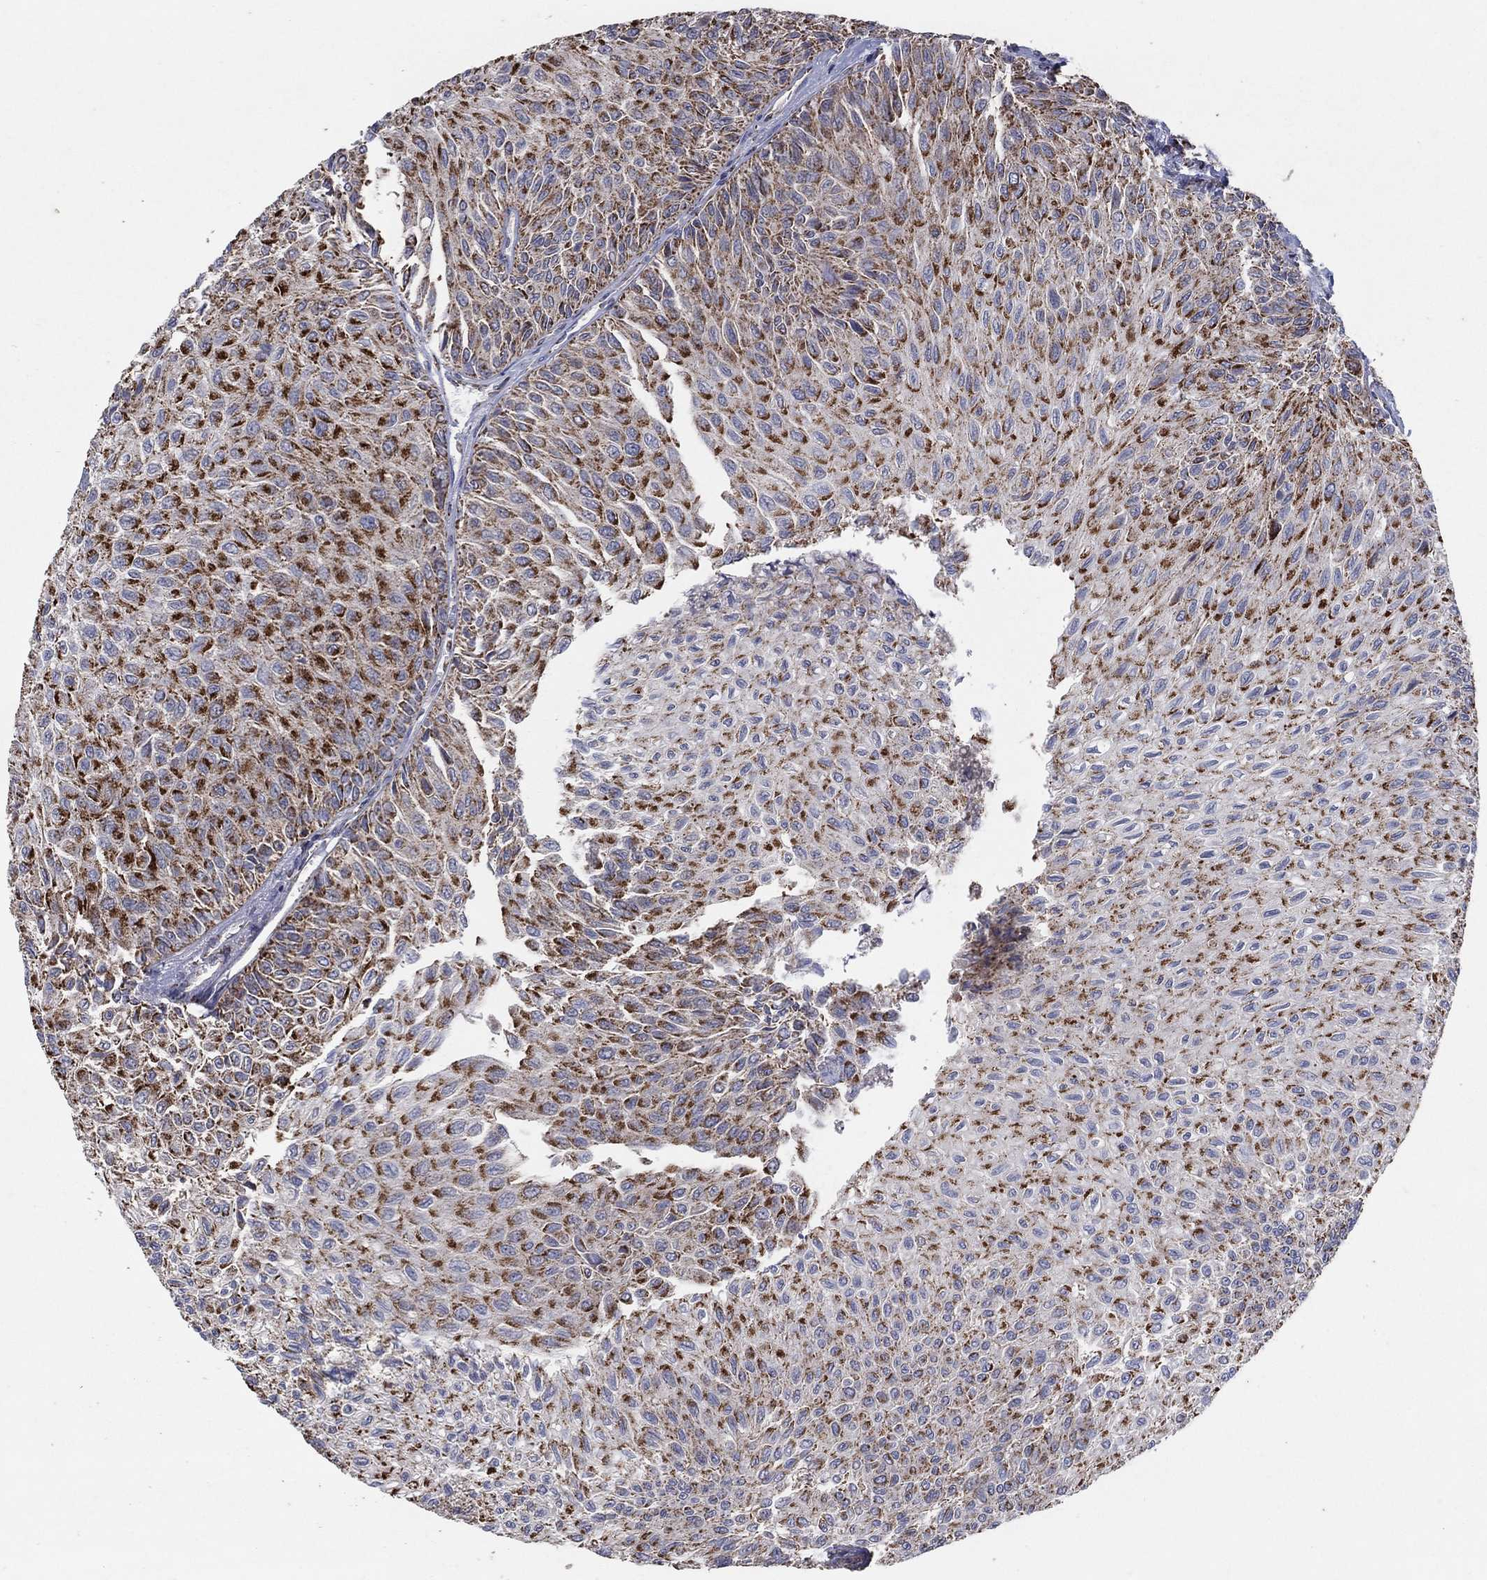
{"staining": {"intensity": "strong", "quantity": "25%-75%", "location": "cytoplasmic/membranous"}, "tissue": "urothelial cancer", "cell_type": "Tumor cells", "image_type": "cancer", "snomed": [{"axis": "morphology", "description": "Urothelial carcinoma, Low grade"}, {"axis": "topography", "description": "Urinary bladder"}], "caption": "Urothelial carcinoma (low-grade) stained with DAB (3,3'-diaminobenzidine) IHC shows high levels of strong cytoplasmic/membranous positivity in about 25%-75% of tumor cells. The protein is stained brown, and the nuclei are stained in blue (DAB IHC with brightfield microscopy, high magnification).", "gene": "C9orf85", "patient": {"sex": "male", "age": 78}}